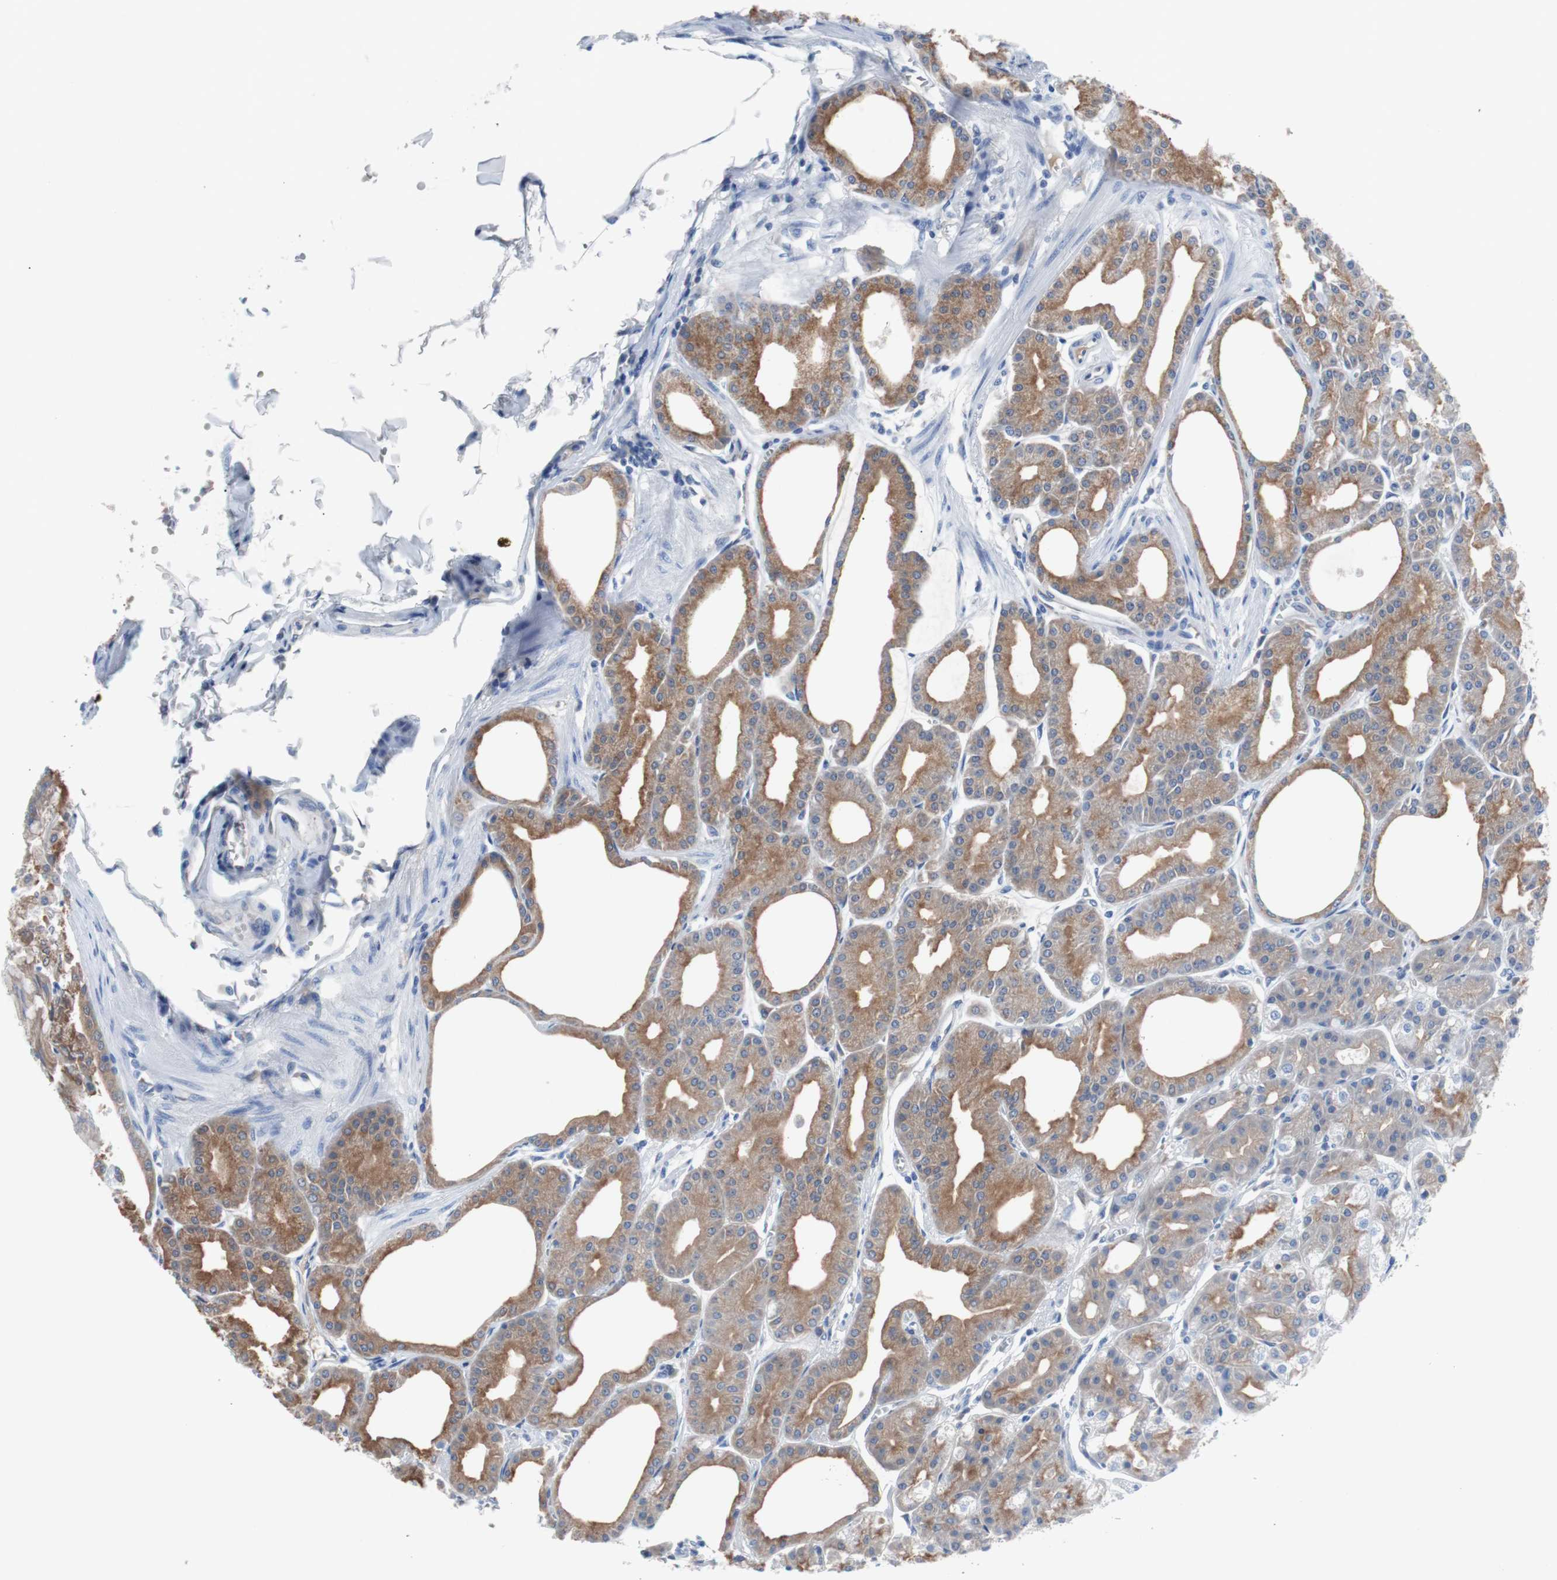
{"staining": {"intensity": "moderate", "quantity": ">75%", "location": "cytoplasmic/membranous"}, "tissue": "stomach", "cell_type": "Glandular cells", "image_type": "normal", "snomed": [{"axis": "morphology", "description": "Normal tissue, NOS"}, {"axis": "topography", "description": "Stomach, lower"}], "caption": "The photomicrograph displays immunohistochemical staining of normal stomach. There is moderate cytoplasmic/membranous positivity is seen in about >75% of glandular cells.", "gene": "EEF2K", "patient": {"sex": "male", "age": 71}}